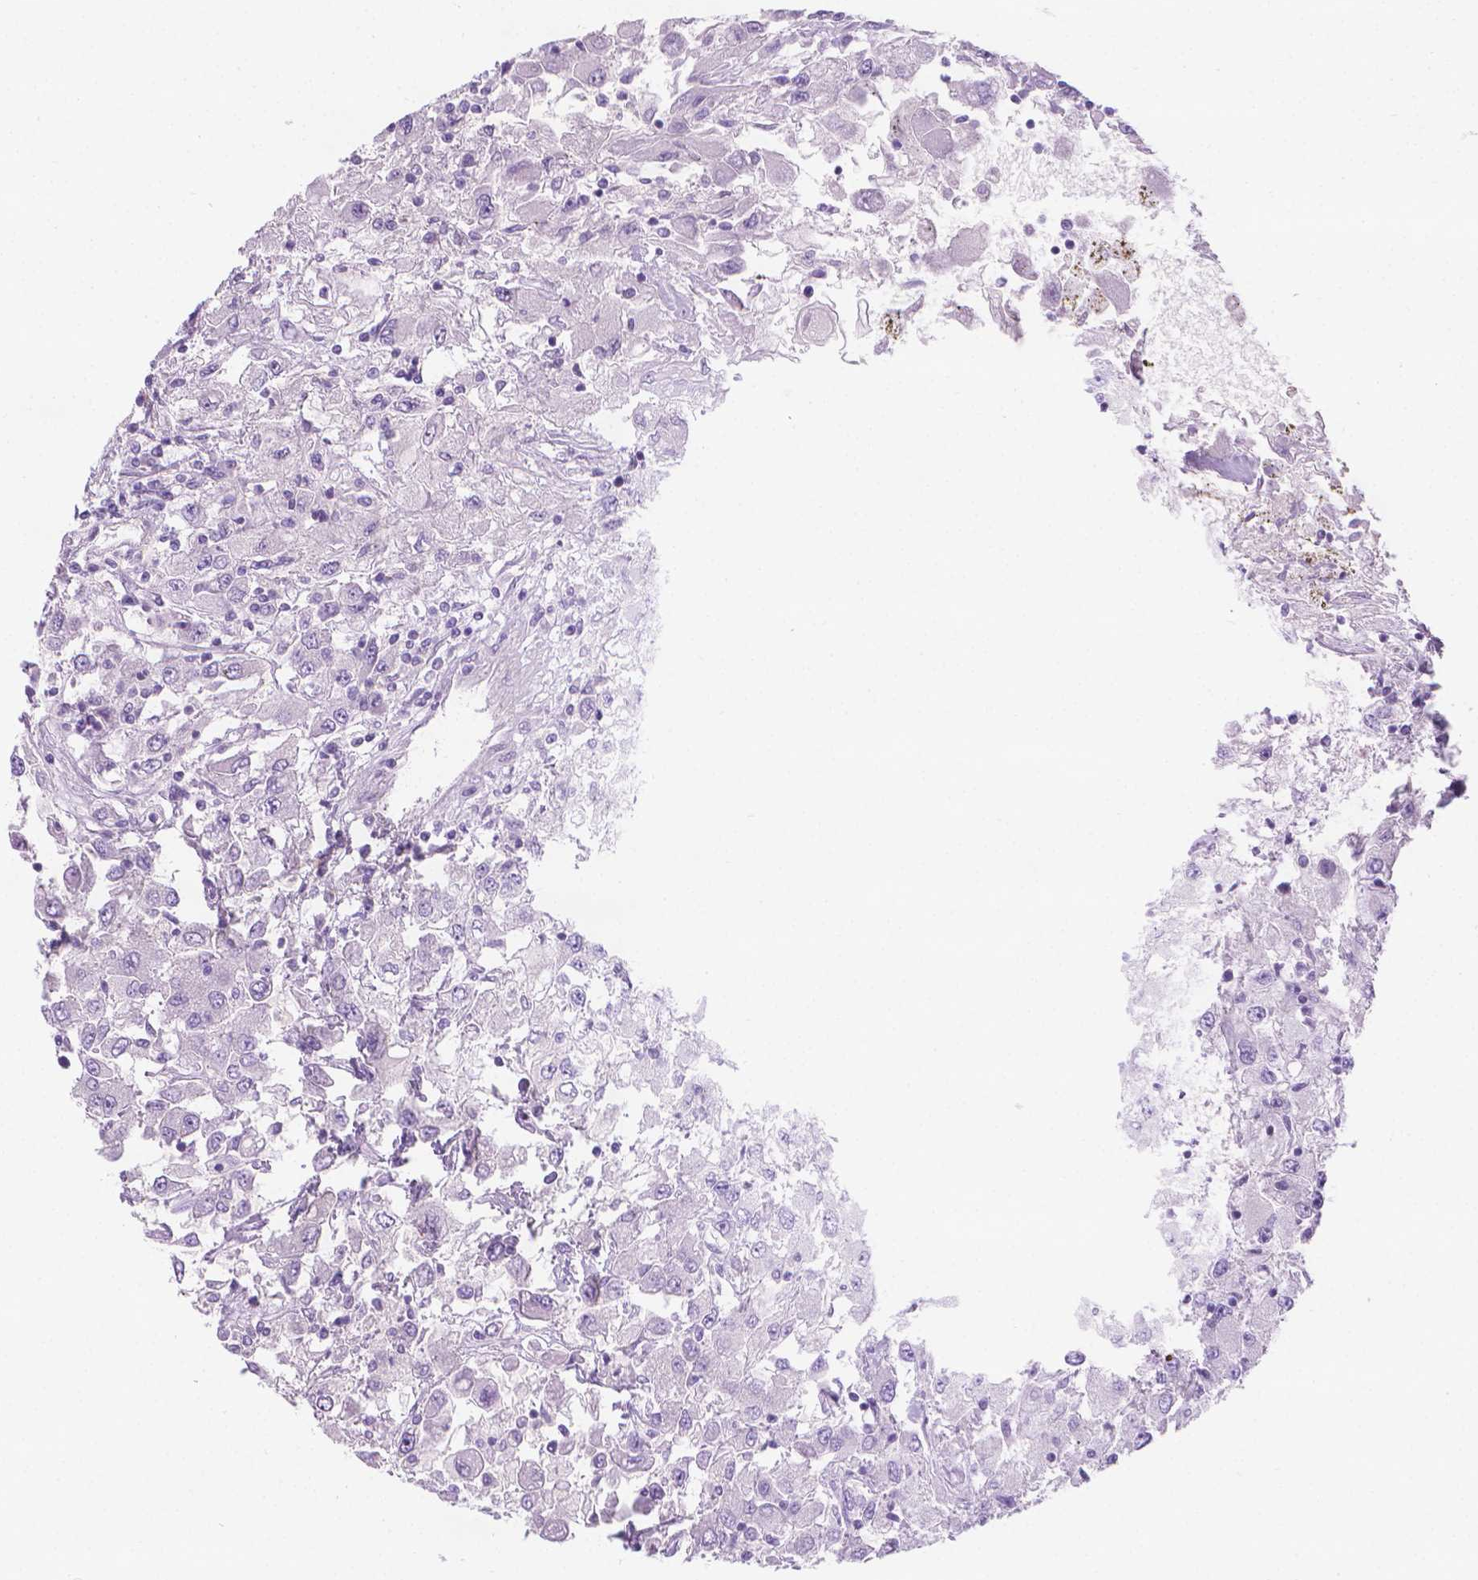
{"staining": {"intensity": "negative", "quantity": "none", "location": "none"}, "tissue": "renal cancer", "cell_type": "Tumor cells", "image_type": "cancer", "snomed": [{"axis": "morphology", "description": "Adenocarcinoma, NOS"}, {"axis": "topography", "description": "Kidney"}], "caption": "Immunohistochemistry micrograph of neoplastic tissue: renal cancer (adenocarcinoma) stained with DAB displays no significant protein positivity in tumor cells. The staining was performed using DAB to visualize the protein expression in brown, while the nuclei were stained in blue with hematoxylin (Magnification: 20x).", "gene": "FASN", "patient": {"sex": "female", "age": 67}}